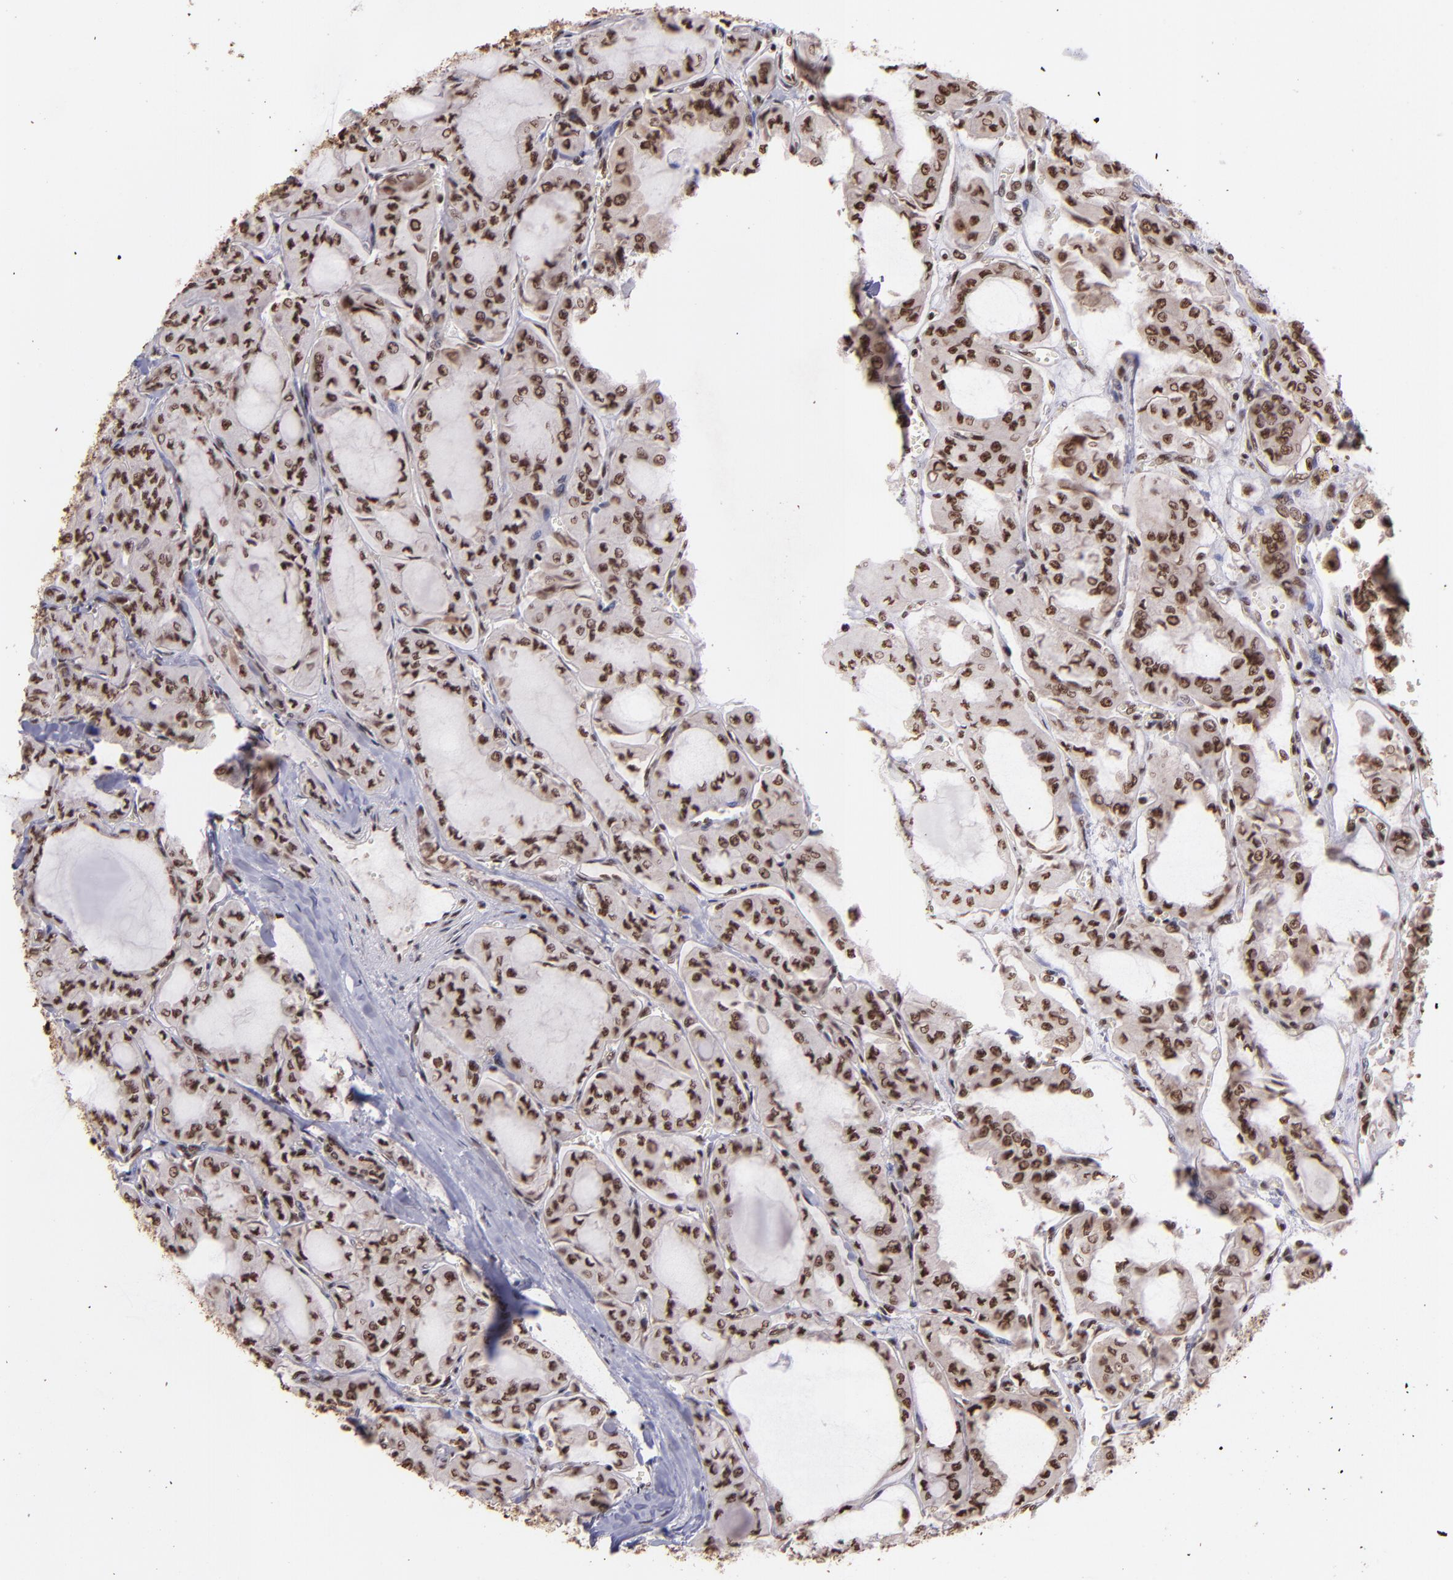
{"staining": {"intensity": "strong", "quantity": ">75%", "location": "nuclear"}, "tissue": "thyroid cancer", "cell_type": "Tumor cells", "image_type": "cancer", "snomed": [{"axis": "morphology", "description": "Papillary adenocarcinoma, NOS"}, {"axis": "topography", "description": "Thyroid gland"}], "caption": "IHC histopathology image of neoplastic tissue: thyroid cancer (papillary adenocarcinoma) stained using immunohistochemistry demonstrates high levels of strong protein expression localized specifically in the nuclear of tumor cells, appearing as a nuclear brown color.", "gene": "PQBP1", "patient": {"sex": "male", "age": 20}}